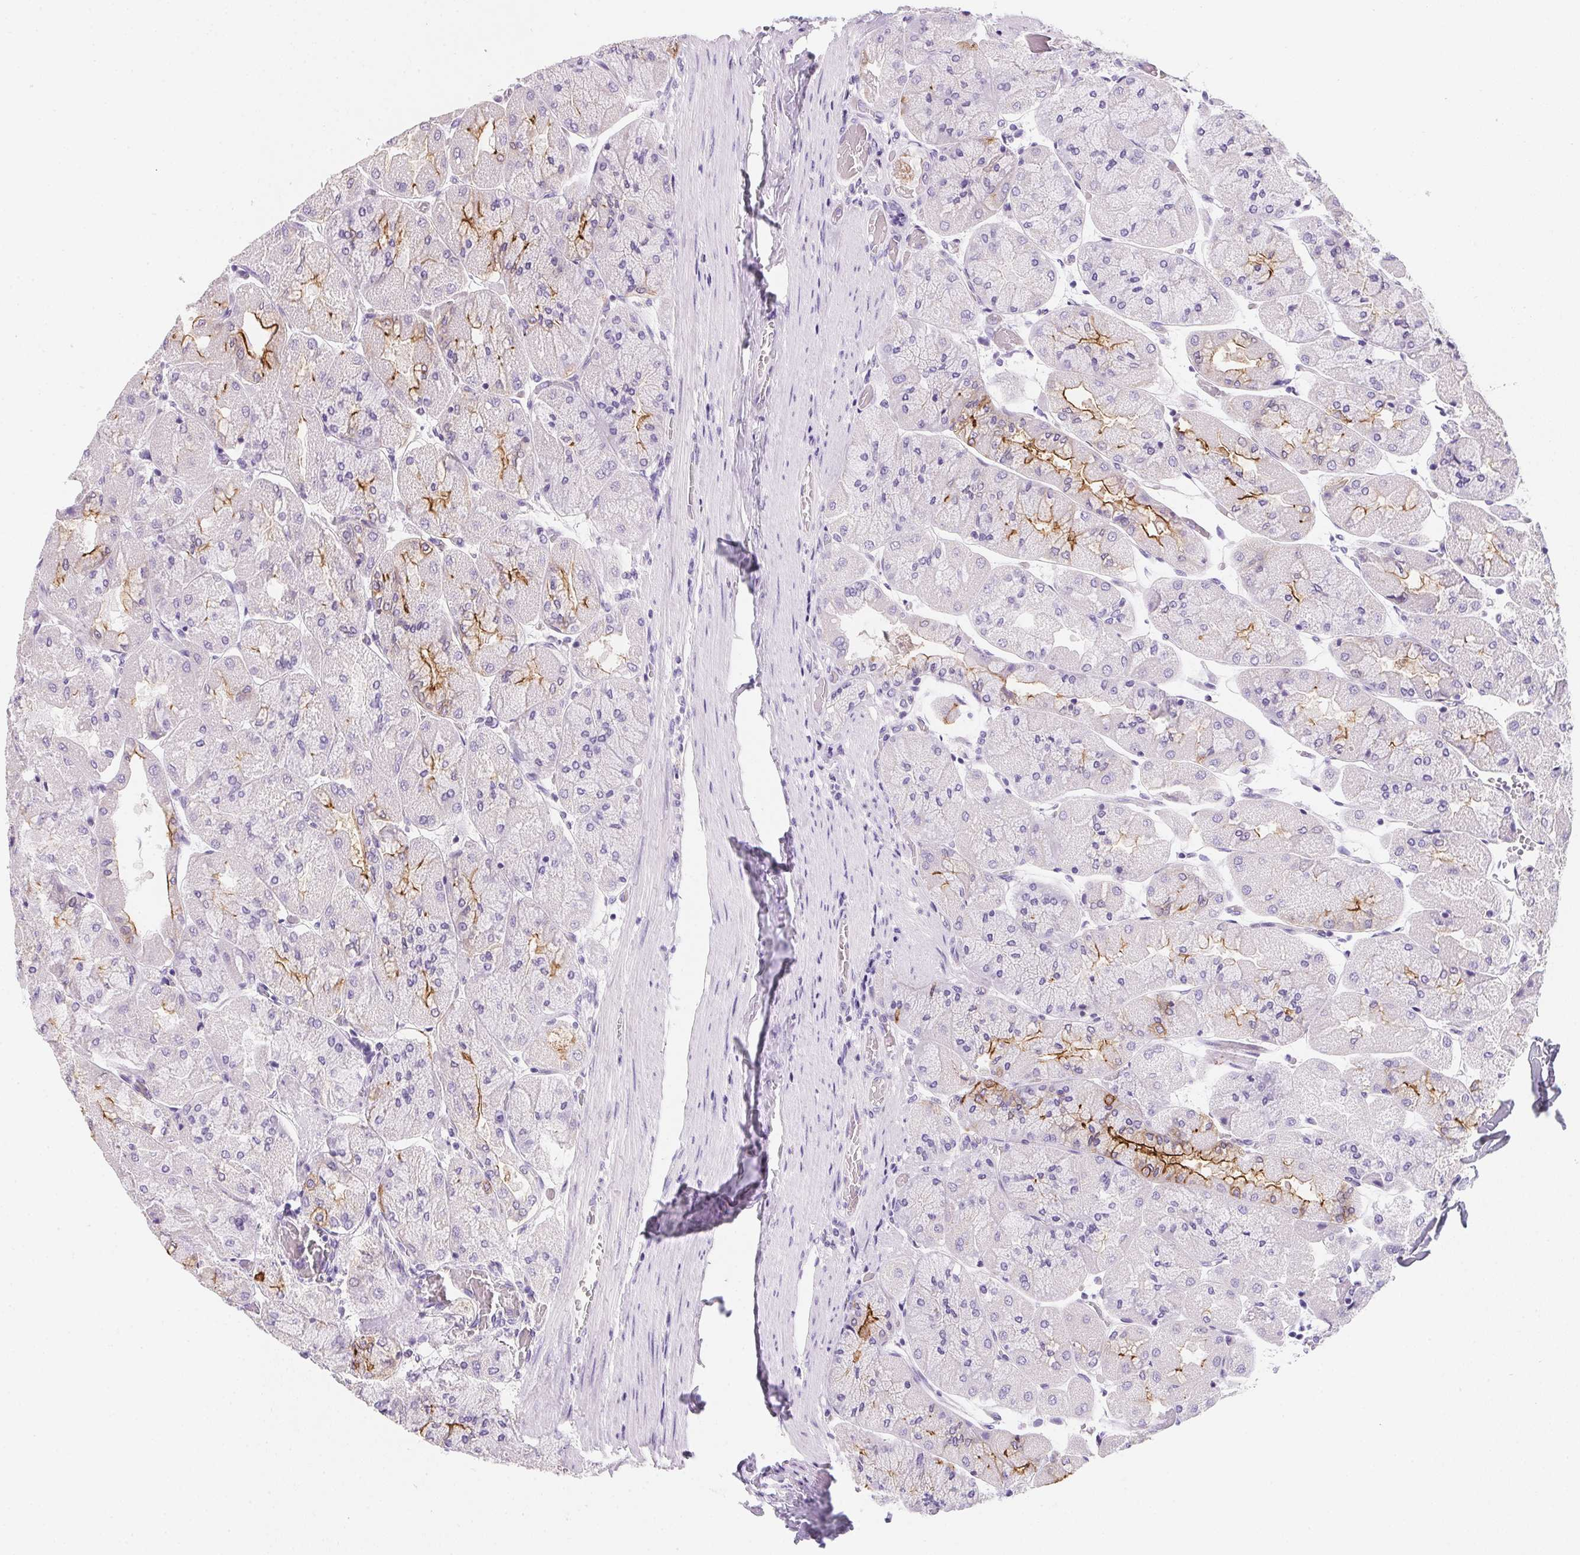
{"staining": {"intensity": "moderate", "quantity": "<25%", "location": "cytoplasmic/membranous"}, "tissue": "stomach", "cell_type": "Glandular cells", "image_type": "normal", "snomed": [{"axis": "morphology", "description": "Normal tissue, NOS"}, {"axis": "topography", "description": "Stomach"}], "caption": "Protein expression analysis of unremarkable stomach displays moderate cytoplasmic/membranous positivity in about <25% of glandular cells.", "gene": "AQP5", "patient": {"sex": "female", "age": 61}}